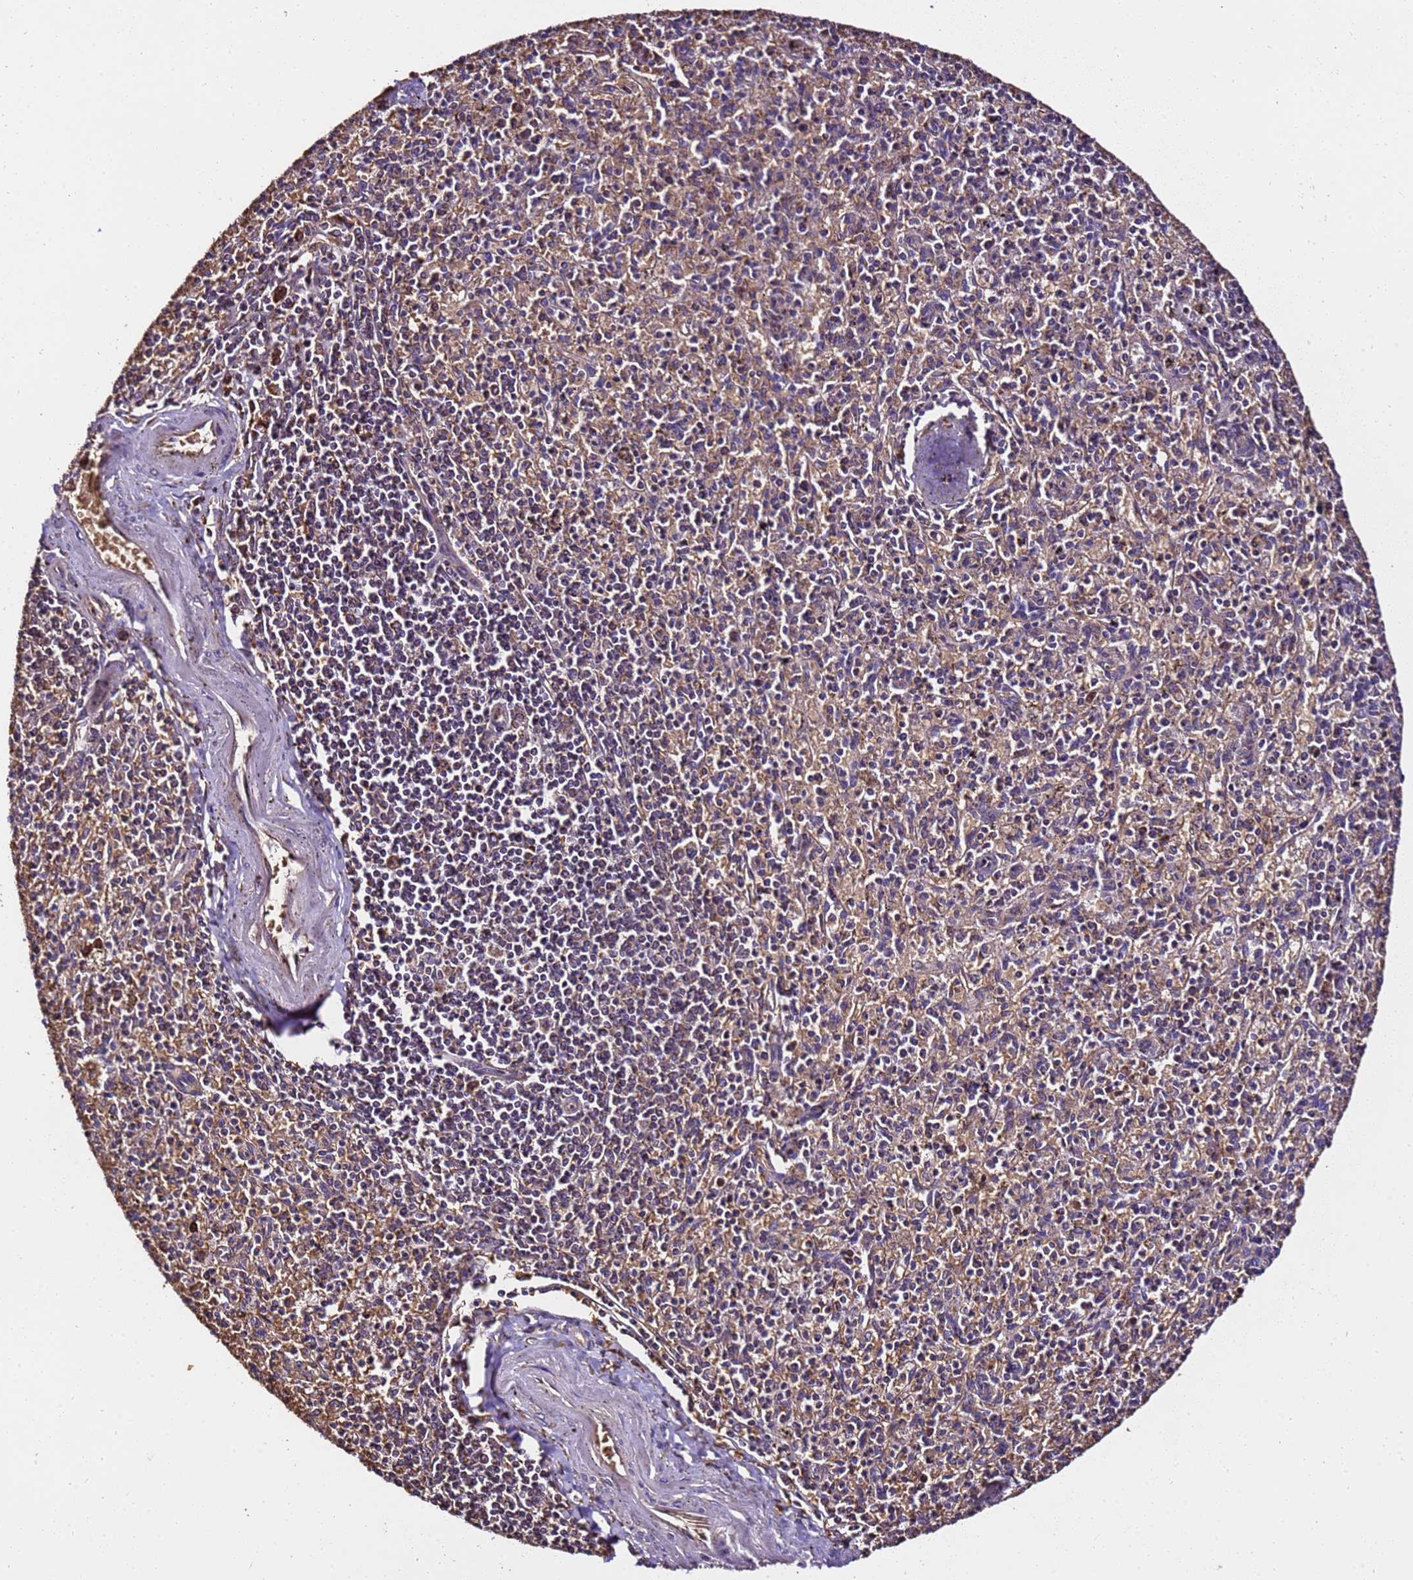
{"staining": {"intensity": "negative", "quantity": "none", "location": "none"}, "tissue": "spleen", "cell_type": "Cells in red pulp", "image_type": "normal", "snomed": [{"axis": "morphology", "description": "Normal tissue, NOS"}, {"axis": "topography", "description": "Spleen"}], "caption": "This is an immunohistochemistry (IHC) image of benign spleen. There is no staining in cells in red pulp.", "gene": "LRRIQ1", "patient": {"sex": "male", "age": 72}}